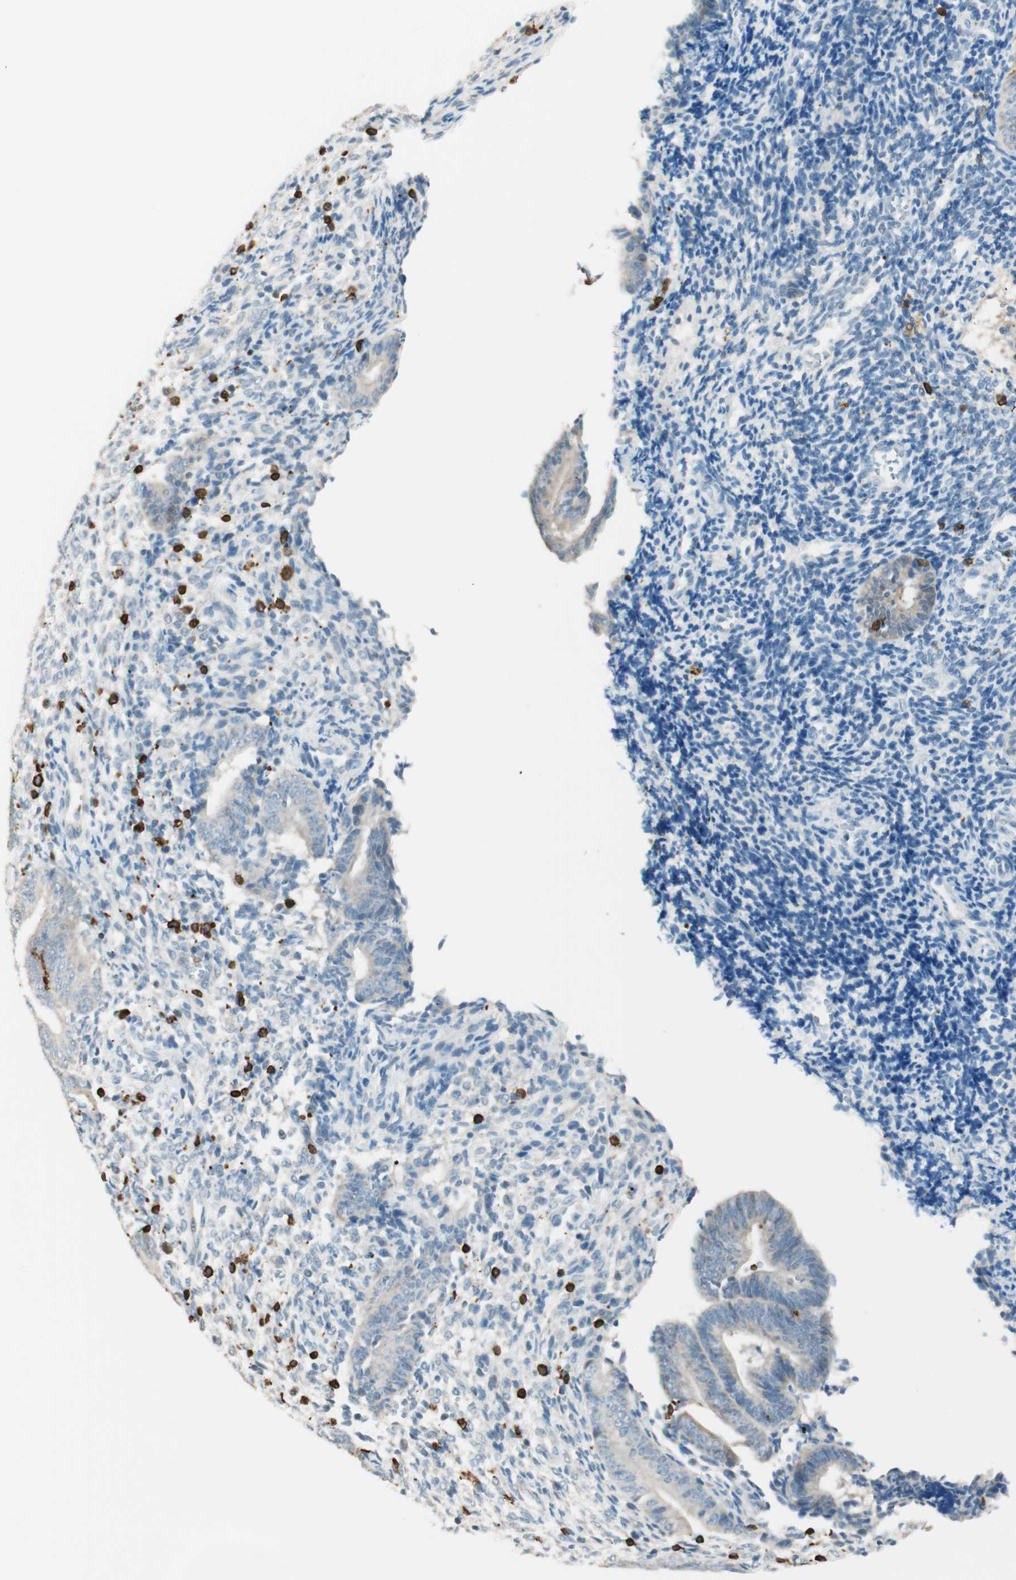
{"staining": {"intensity": "weak", "quantity": "25%-75%", "location": "cytoplasmic/membranous"}, "tissue": "endometrium", "cell_type": "Cells in endometrial stroma", "image_type": "normal", "snomed": [{"axis": "morphology", "description": "Normal tissue, NOS"}, {"axis": "topography", "description": "Uterus"}, {"axis": "topography", "description": "Endometrium"}], "caption": "A low amount of weak cytoplasmic/membranous expression is identified in approximately 25%-75% of cells in endometrial stroma in normal endometrium. Nuclei are stained in blue.", "gene": "HPGD", "patient": {"sex": "female", "age": 33}}